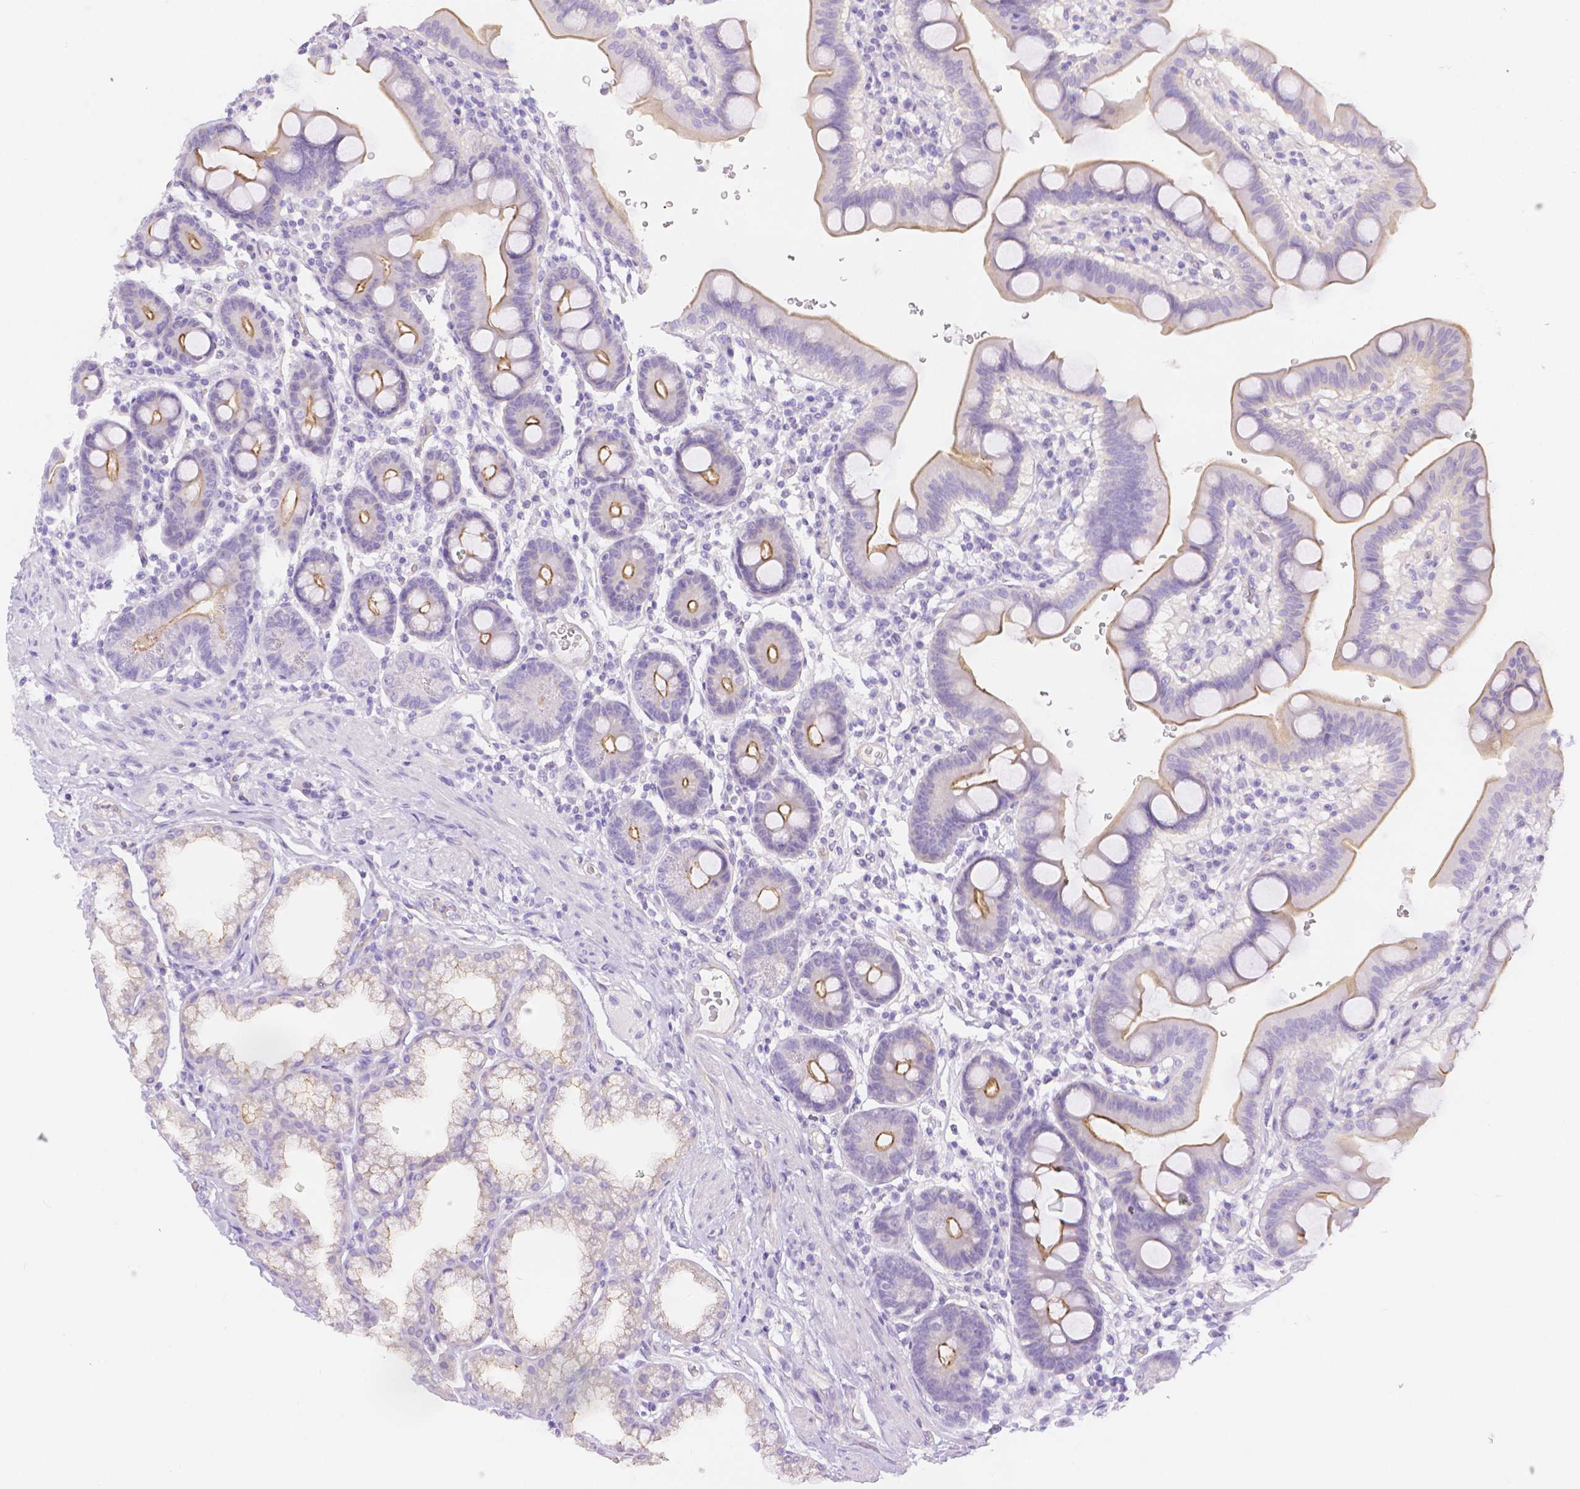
{"staining": {"intensity": "moderate", "quantity": "<25%", "location": "cytoplasmic/membranous"}, "tissue": "duodenum", "cell_type": "Glandular cells", "image_type": "normal", "snomed": [{"axis": "morphology", "description": "Normal tissue, NOS"}, {"axis": "topography", "description": "Duodenum"}], "caption": "Immunohistochemical staining of normal duodenum displays low levels of moderate cytoplasmic/membranous expression in approximately <25% of glandular cells.", "gene": "SLC27A5", "patient": {"sex": "male", "age": 59}}